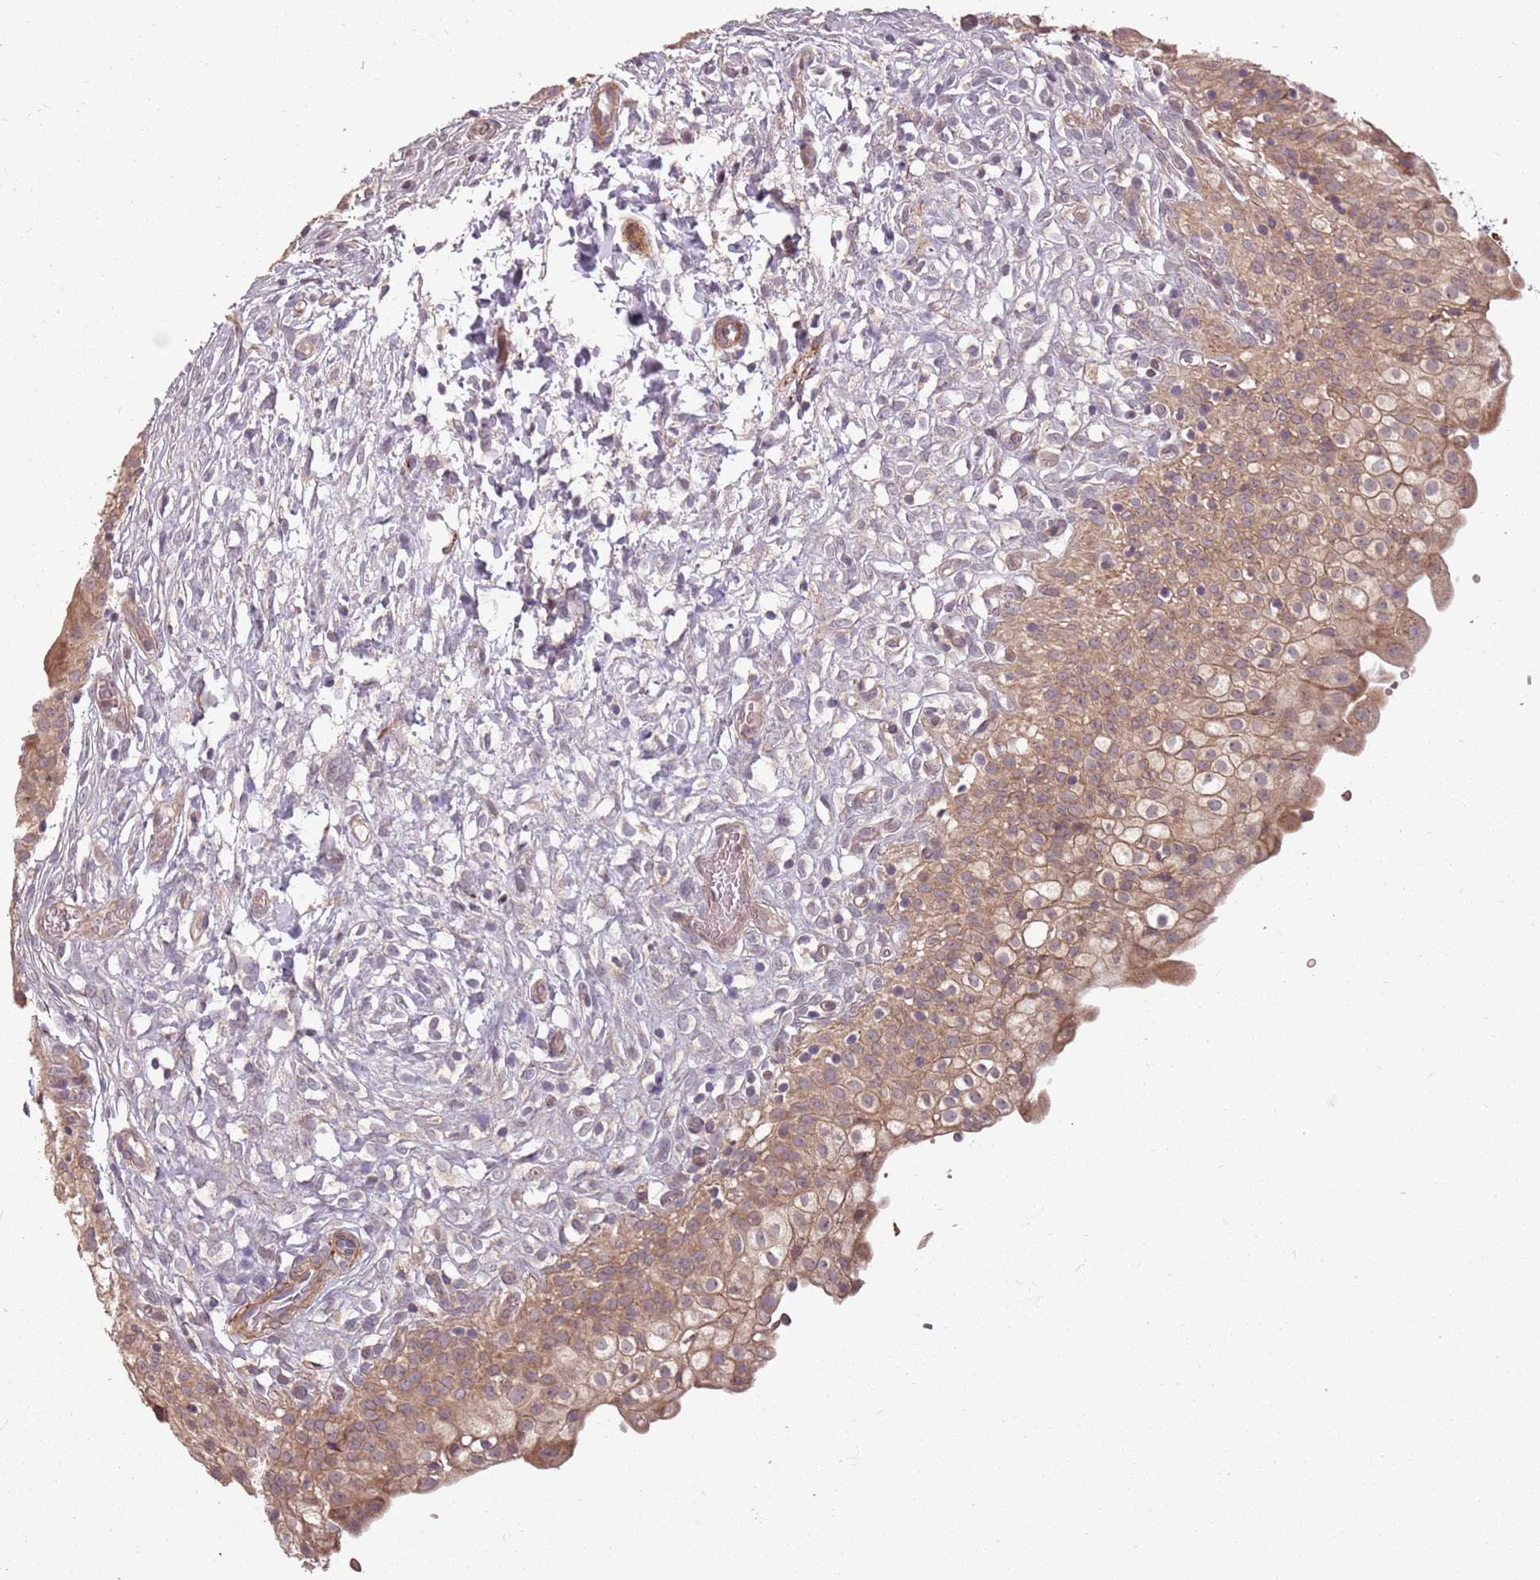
{"staining": {"intensity": "moderate", "quantity": ">75%", "location": "cytoplasmic/membranous"}, "tissue": "urinary bladder", "cell_type": "Urothelial cells", "image_type": "normal", "snomed": [{"axis": "morphology", "description": "Normal tissue, NOS"}, {"axis": "topography", "description": "Urinary bladder"}], "caption": "Unremarkable urinary bladder exhibits moderate cytoplasmic/membranous staining in approximately >75% of urothelial cells, visualized by immunohistochemistry. (DAB IHC, brown staining for protein, blue staining for nuclei).", "gene": "PLD6", "patient": {"sex": "male", "age": 55}}